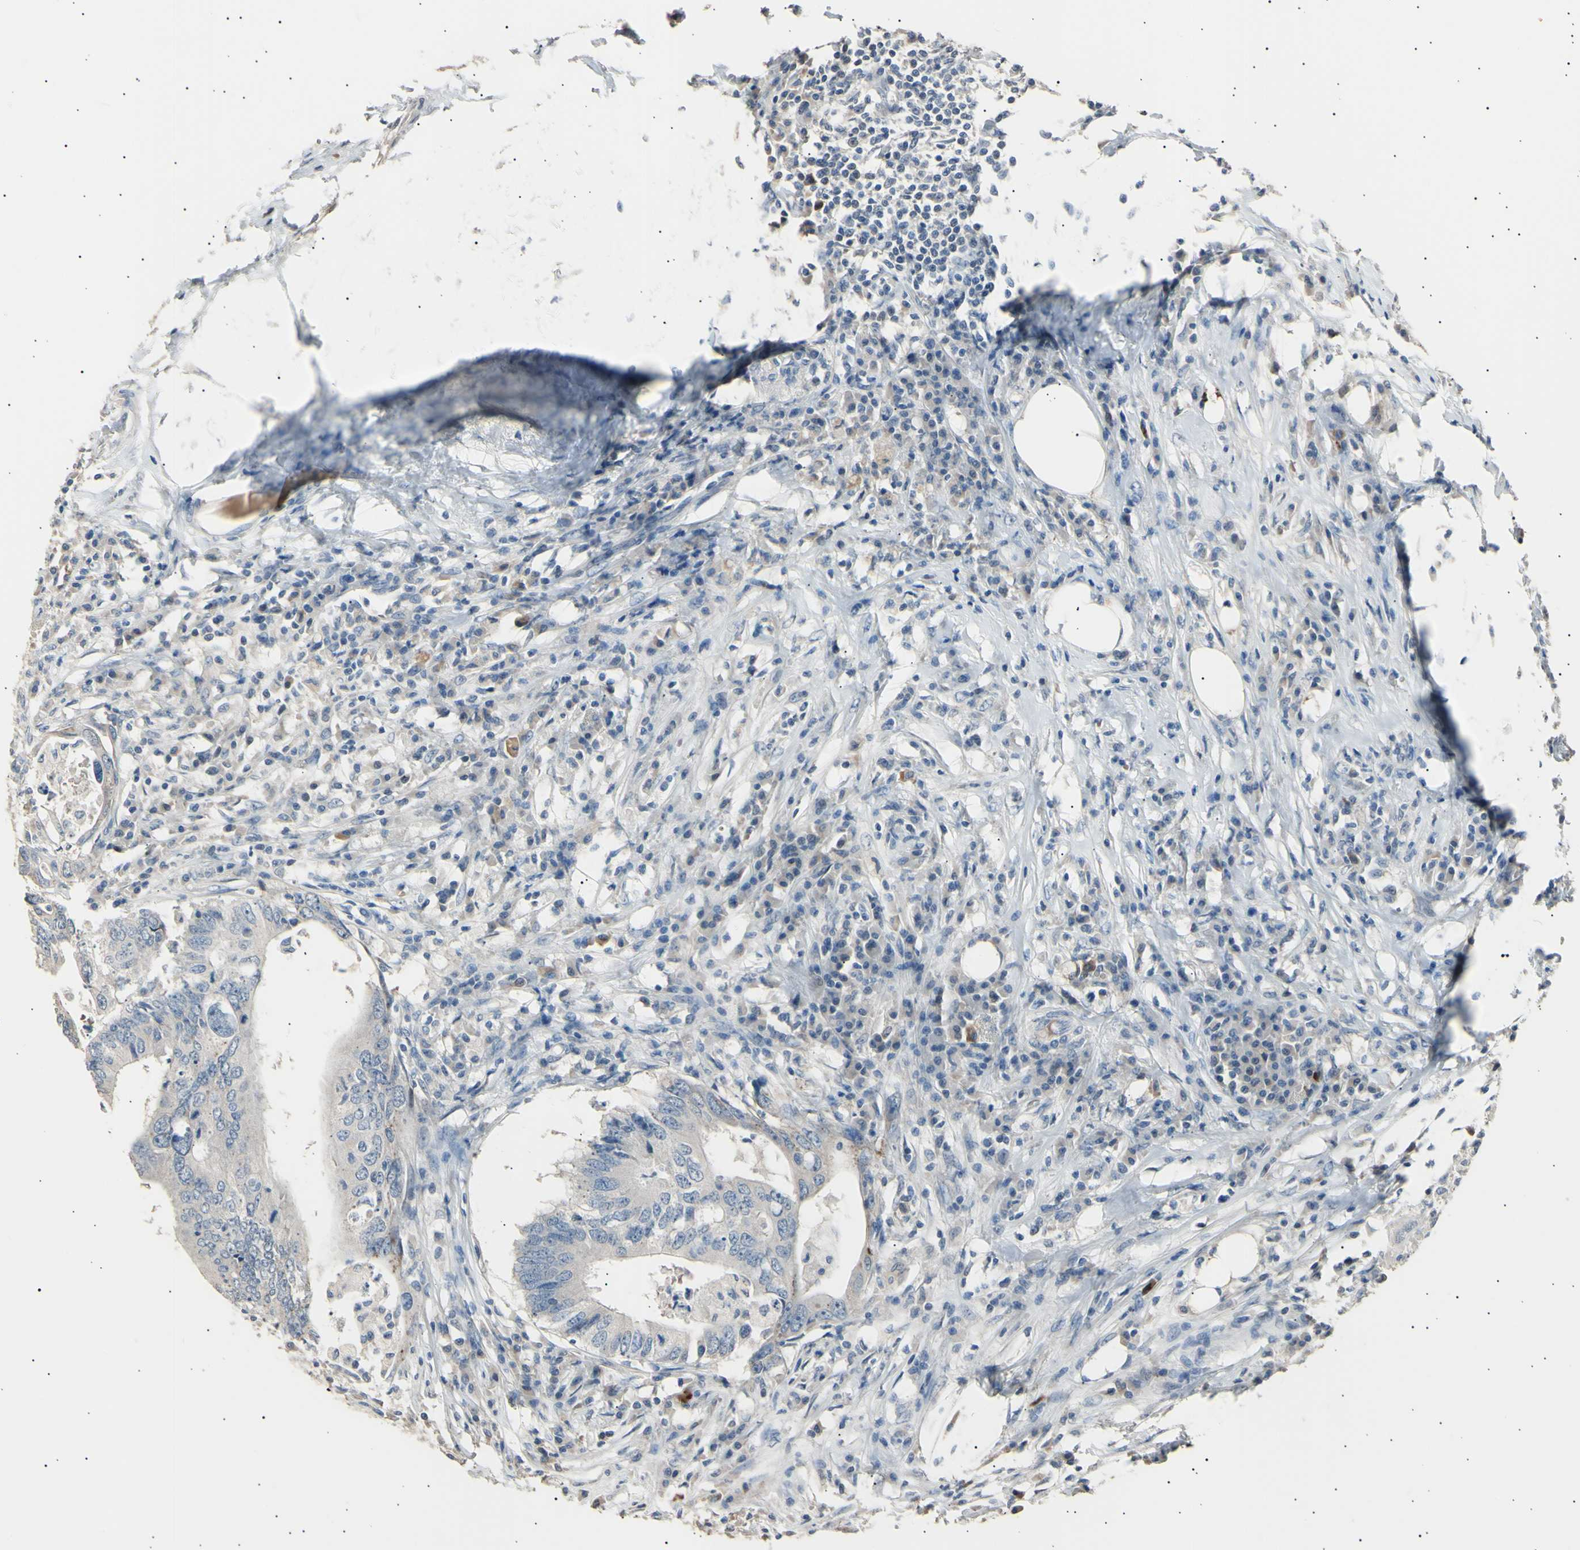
{"staining": {"intensity": "negative", "quantity": "none", "location": "none"}, "tissue": "colorectal cancer", "cell_type": "Tumor cells", "image_type": "cancer", "snomed": [{"axis": "morphology", "description": "Adenocarcinoma, NOS"}, {"axis": "topography", "description": "Colon"}], "caption": "A high-resolution image shows IHC staining of colorectal adenocarcinoma, which exhibits no significant expression in tumor cells.", "gene": "LDLR", "patient": {"sex": "male", "age": 71}}